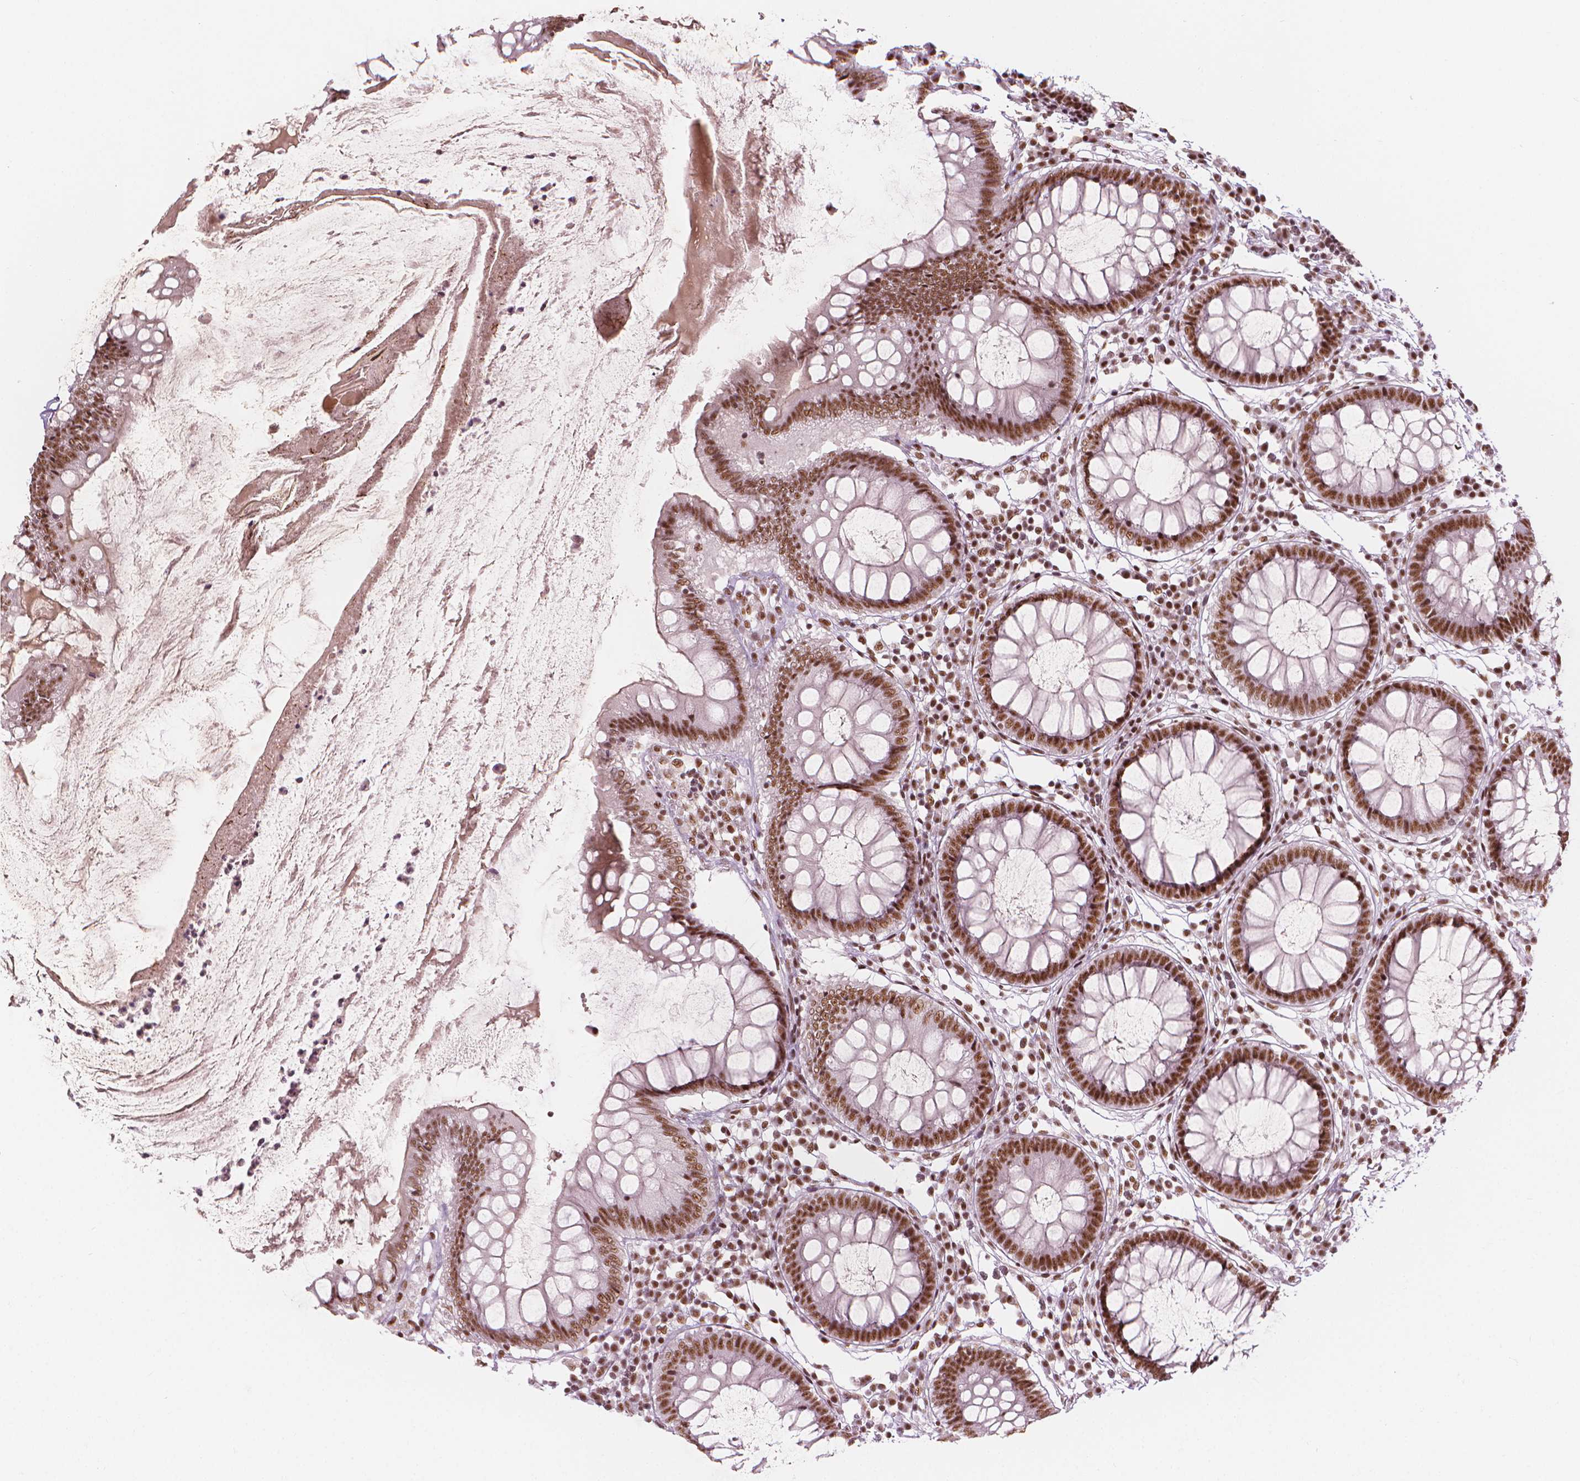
{"staining": {"intensity": "strong", "quantity": ">75%", "location": "nuclear"}, "tissue": "colon", "cell_type": "Endothelial cells", "image_type": "normal", "snomed": [{"axis": "morphology", "description": "Normal tissue, NOS"}, {"axis": "morphology", "description": "Adenocarcinoma, NOS"}, {"axis": "topography", "description": "Colon"}], "caption": "The image shows a brown stain indicating the presence of a protein in the nuclear of endothelial cells in colon. The staining was performed using DAB (3,3'-diaminobenzidine) to visualize the protein expression in brown, while the nuclei were stained in blue with hematoxylin (Magnification: 20x).", "gene": "ELF2", "patient": {"sex": "male", "age": 83}}